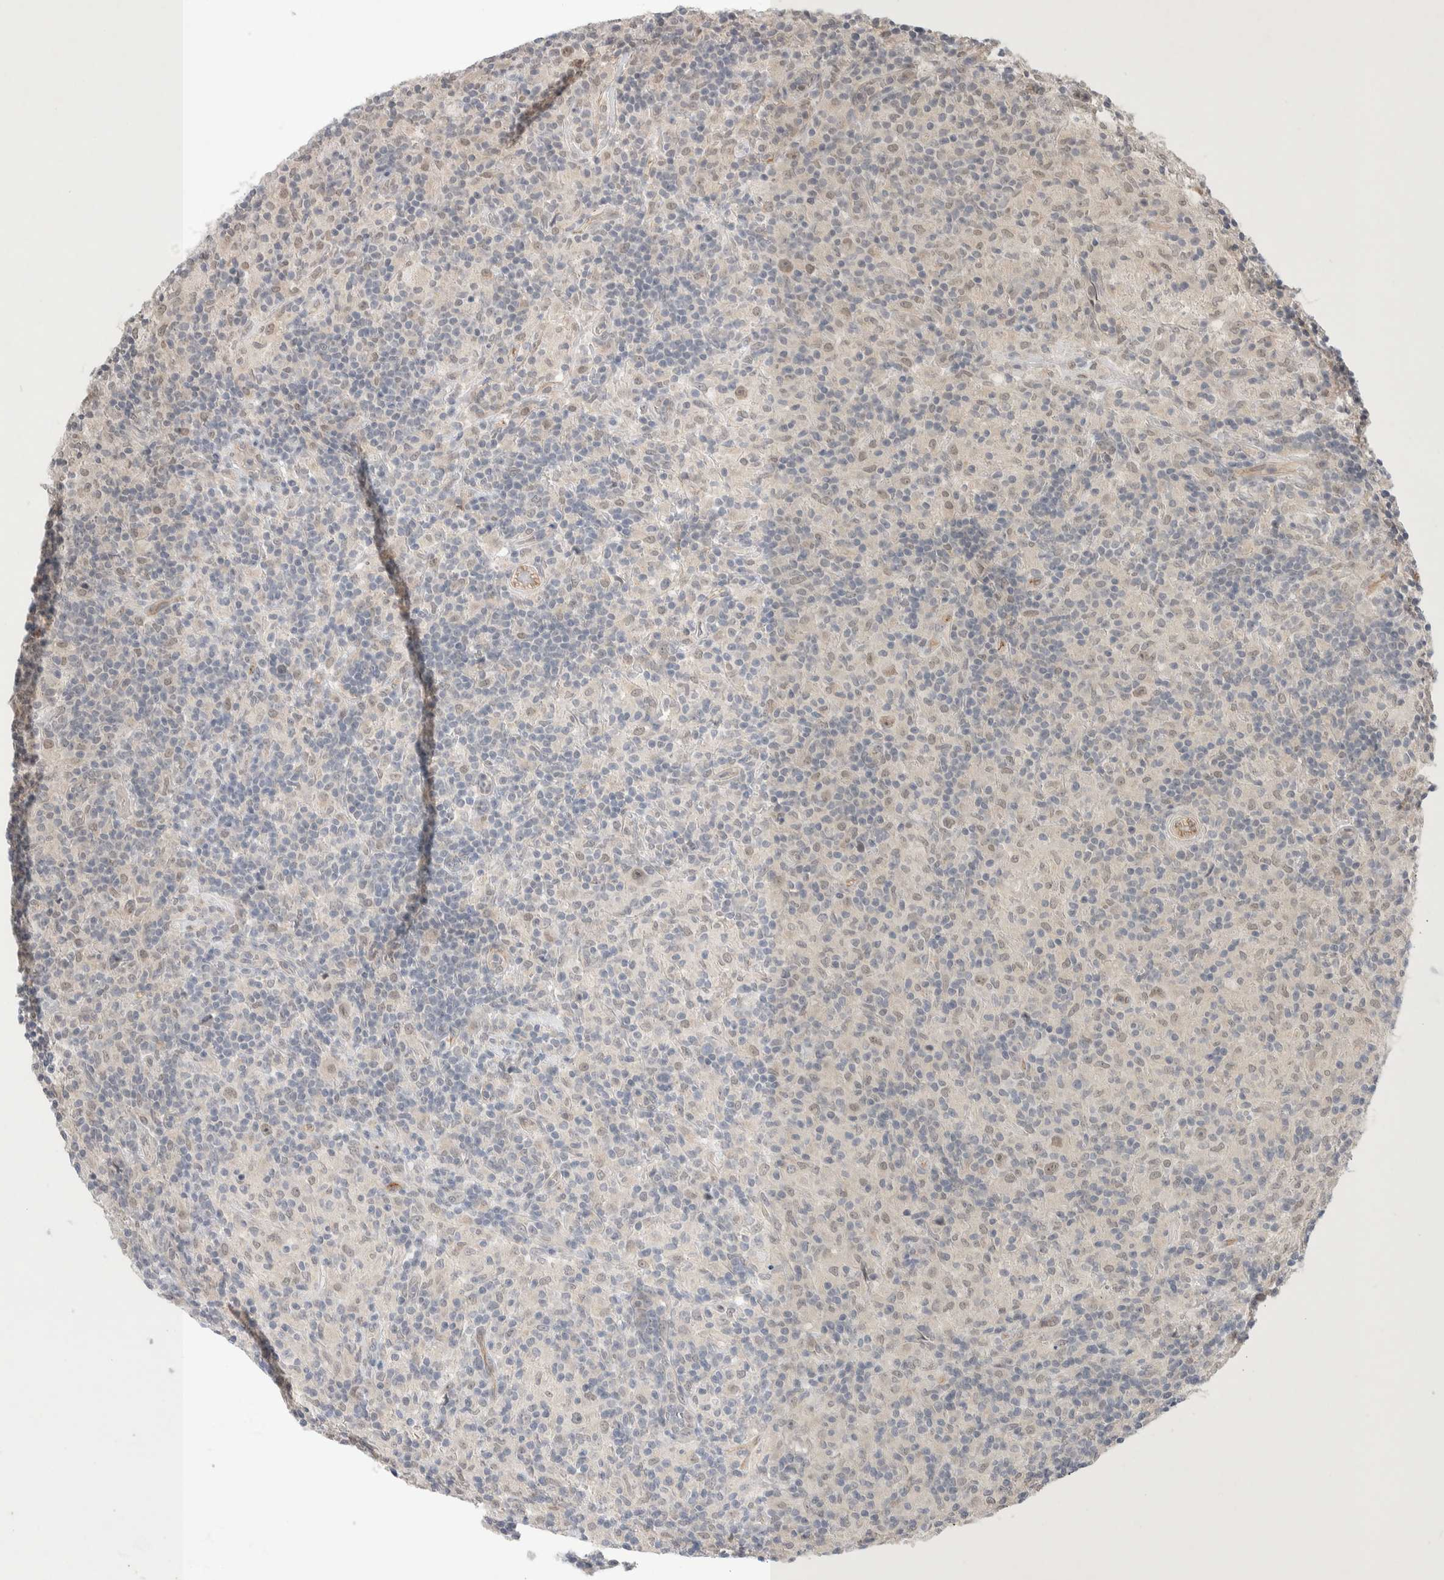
{"staining": {"intensity": "weak", "quantity": ">75%", "location": "nuclear"}, "tissue": "lymphoma", "cell_type": "Tumor cells", "image_type": "cancer", "snomed": [{"axis": "morphology", "description": "Hodgkin's disease, NOS"}, {"axis": "topography", "description": "Lymph node"}], "caption": "Human Hodgkin's disease stained with a brown dye exhibits weak nuclear positive staining in approximately >75% of tumor cells.", "gene": "ZNF704", "patient": {"sex": "male", "age": 70}}